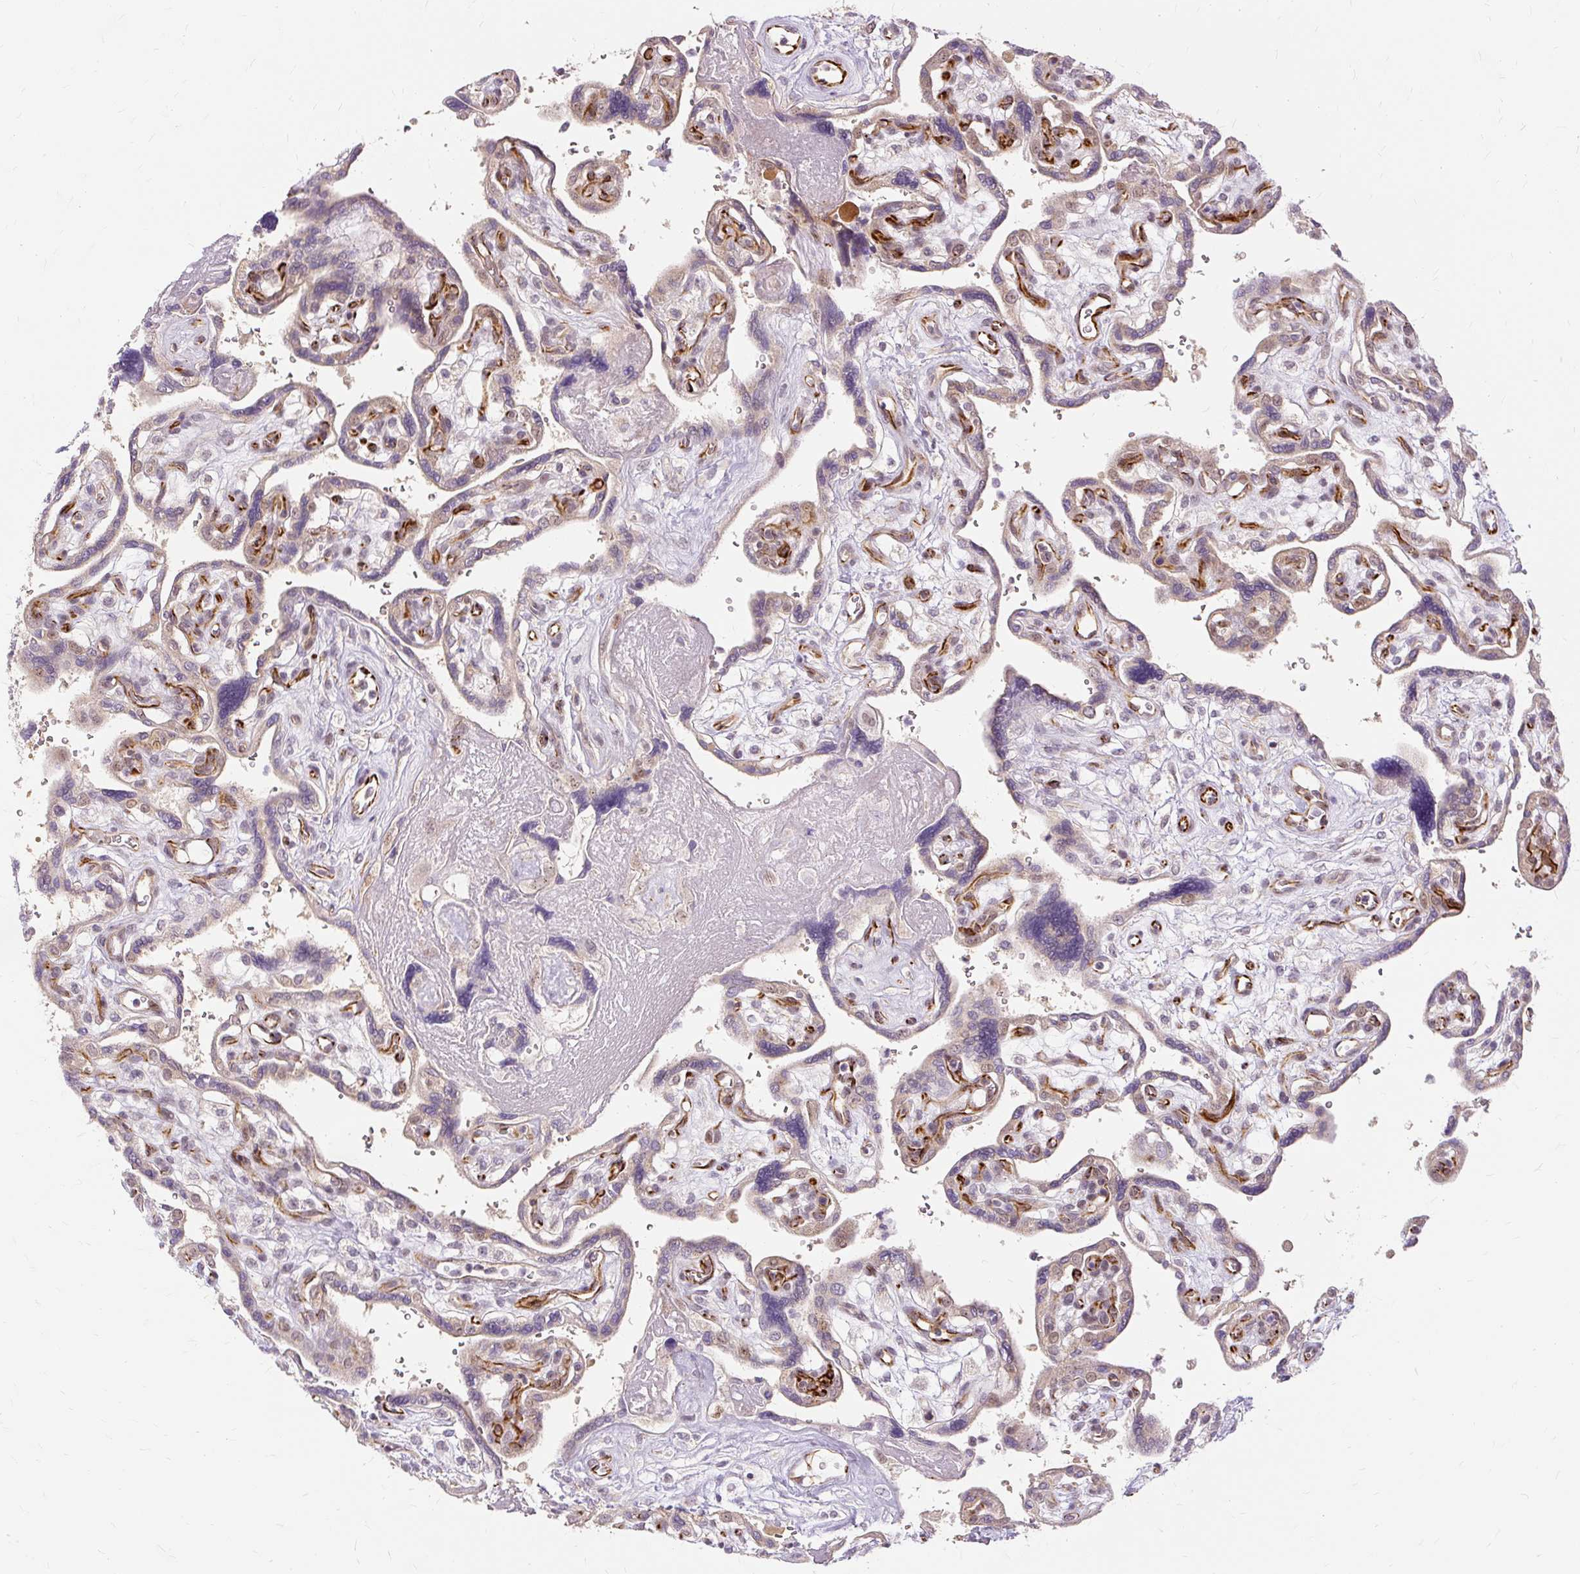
{"staining": {"intensity": "moderate", "quantity": "25%-75%", "location": "cytoplasmic/membranous"}, "tissue": "placenta", "cell_type": "Decidual cells", "image_type": "normal", "snomed": [{"axis": "morphology", "description": "Normal tissue, NOS"}, {"axis": "topography", "description": "Placenta"}], "caption": "An immunohistochemistry (IHC) micrograph of unremarkable tissue is shown. Protein staining in brown labels moderate cytoplasmic/membranous positivity in placenta within decidual cells. Nuclei are stained in blue.", "gene": "MMACHC", "patient": {"sex": "female", "age": 39}}